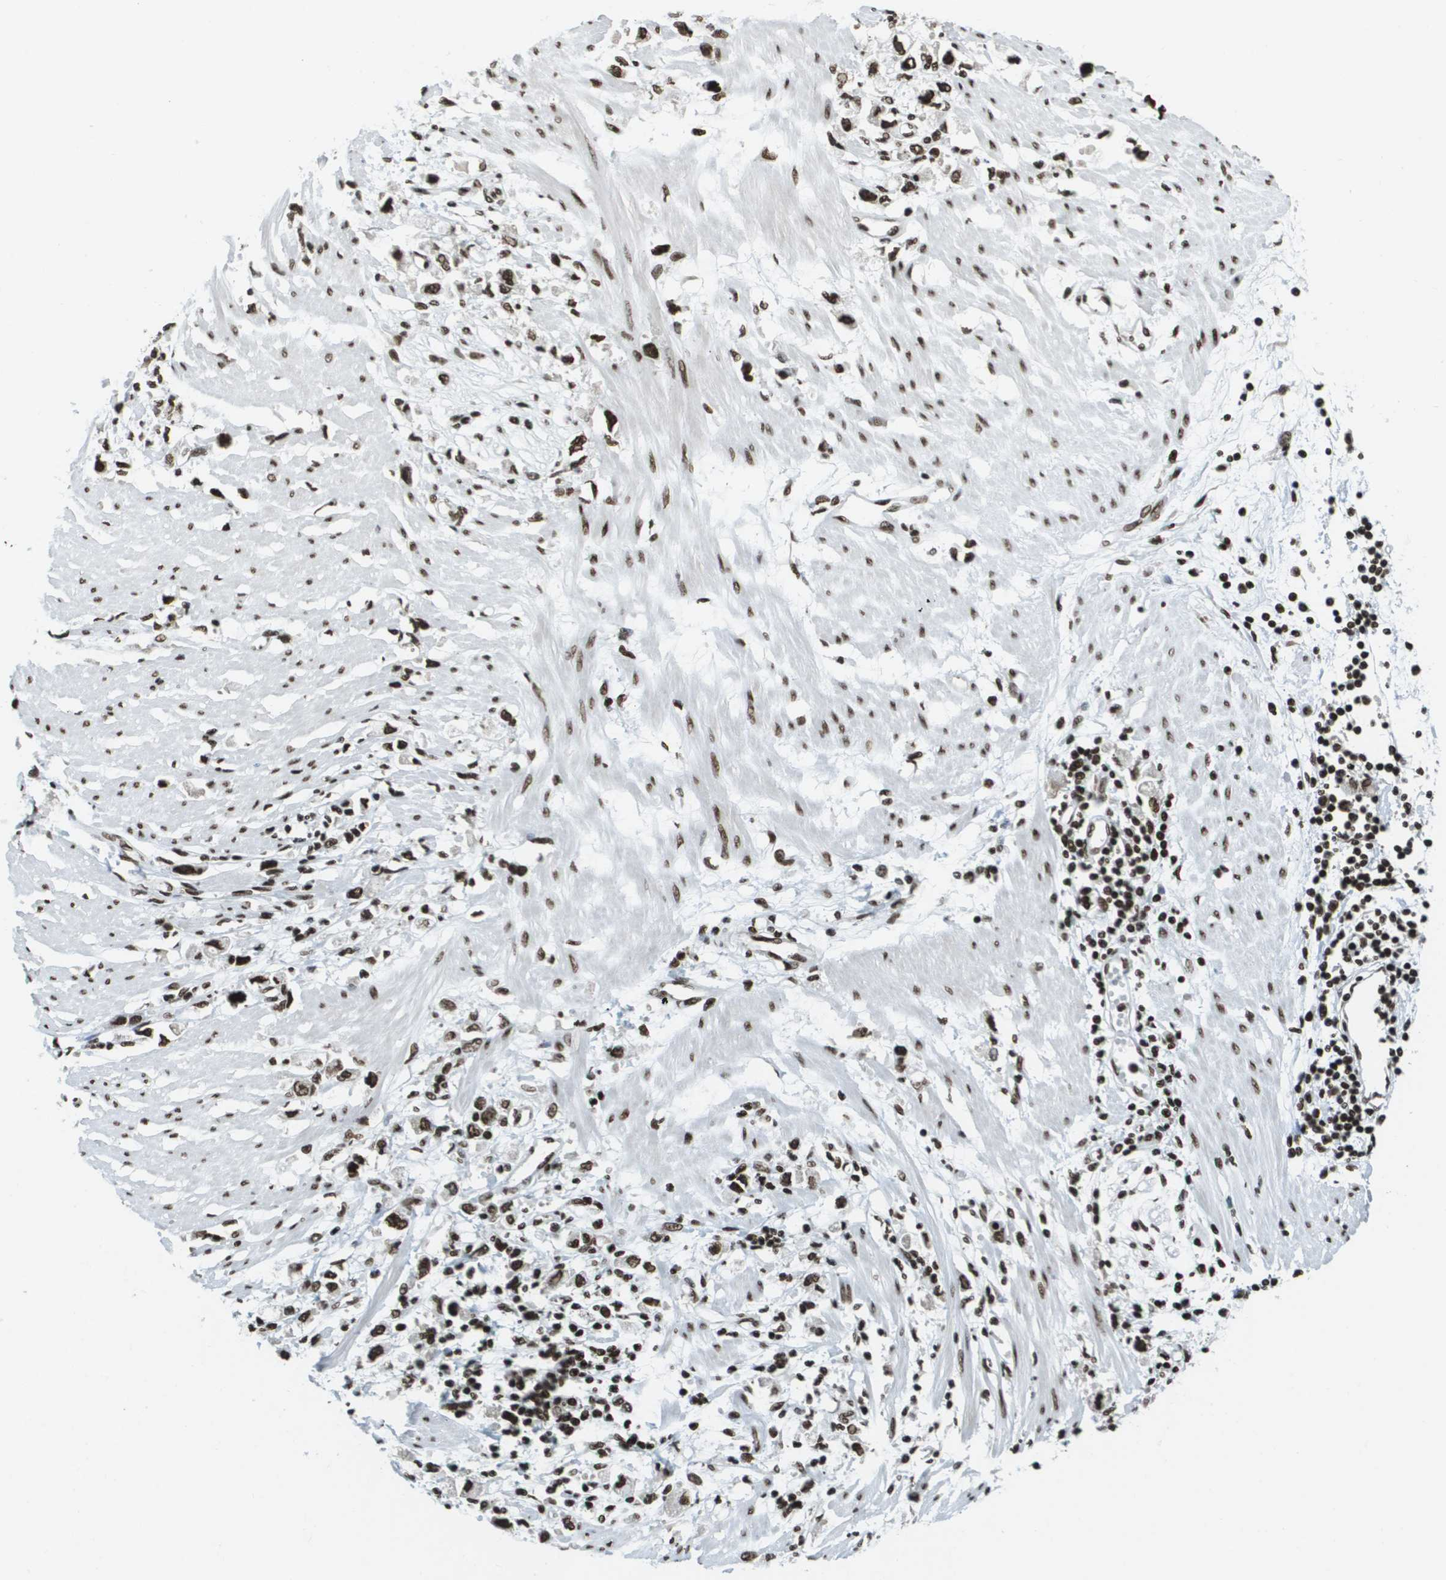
{"staining": {"intensity": "strong", "quantity": ">75%", "location": "nuclear"}, "tissue": "stomach cancer", "cell_type": "Tumor cells", "image_type": "cancer", "snomed": [{"axis": "morphology", "description": "Adenocarcinoma, NOS"}, {"axis": "topography", "description": "Stomach"}], "caption": "Protein expression analysis of human adenocarcinoma (stomach) reveals strong nuclear expression in about >75% of tumor cells.", "gene": "GLYR1", "patient": {"sex": "female", "age": 59}}